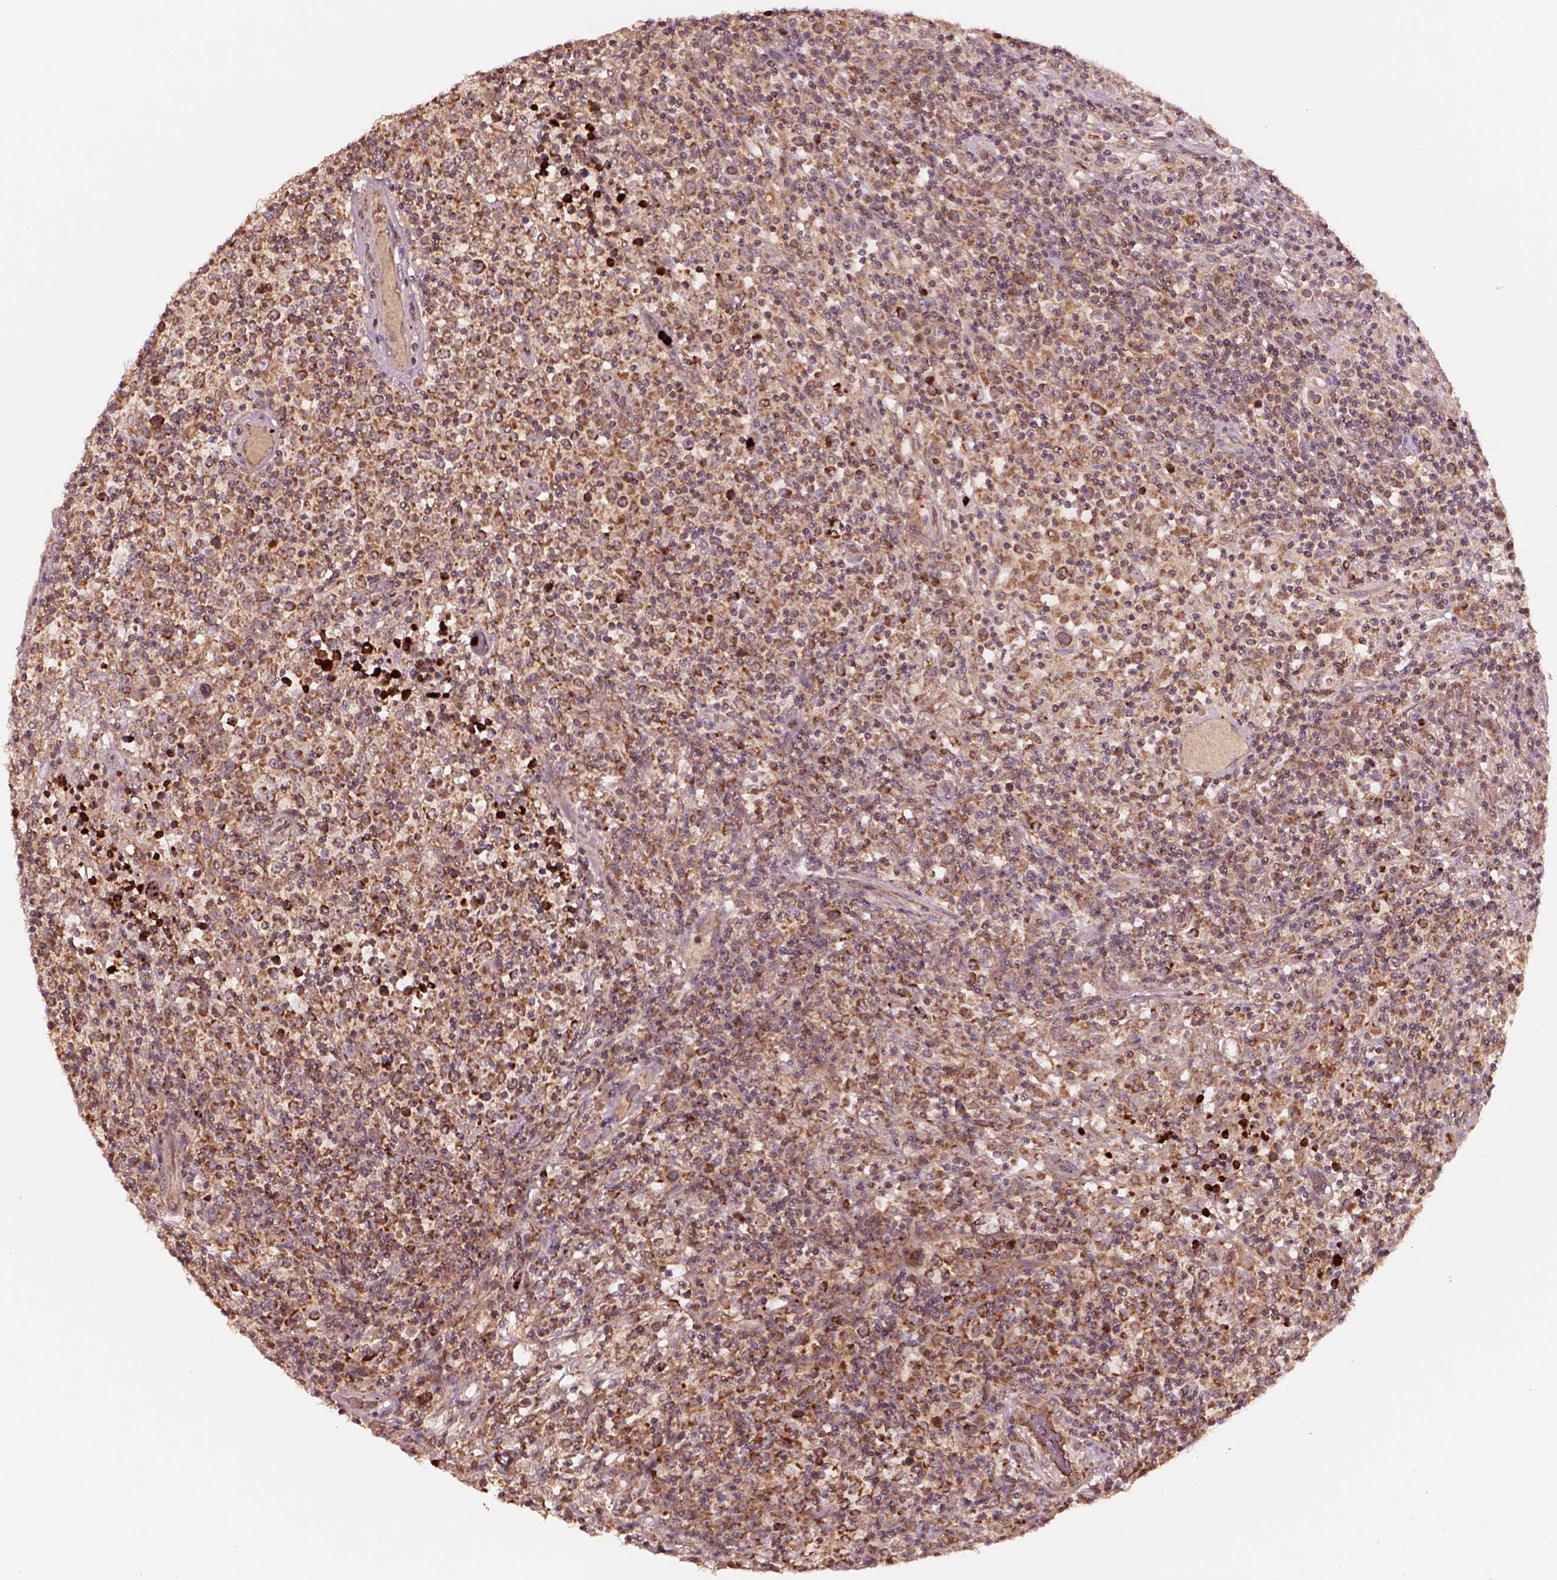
{"staining": {"intensity": "moderate", "quantity": ">75%", "location": "cytoplasmic/membranous"}, "tissue": "lymphoma", "cell_type": "Tumor cells", "image_type": "cancer", "snomed": [{"axis": "morphology", "description": "Malignant lymphoma, non-Hodgkin's type, High grade"}, {"axis": "topography", "description": "Lung"}], "caption": "Malignant lymphoma, non-Hodgkin's type (high-grade) was stained to show a protein in brown. There is medium levels of moderate cytoplasmic/membranous staining in approximately >75% of tumor cells. (IHC, brightfield microscopy, high magnification).", "gene": "SLC25A5", "patient": {"sex": "male", "age": 79}}